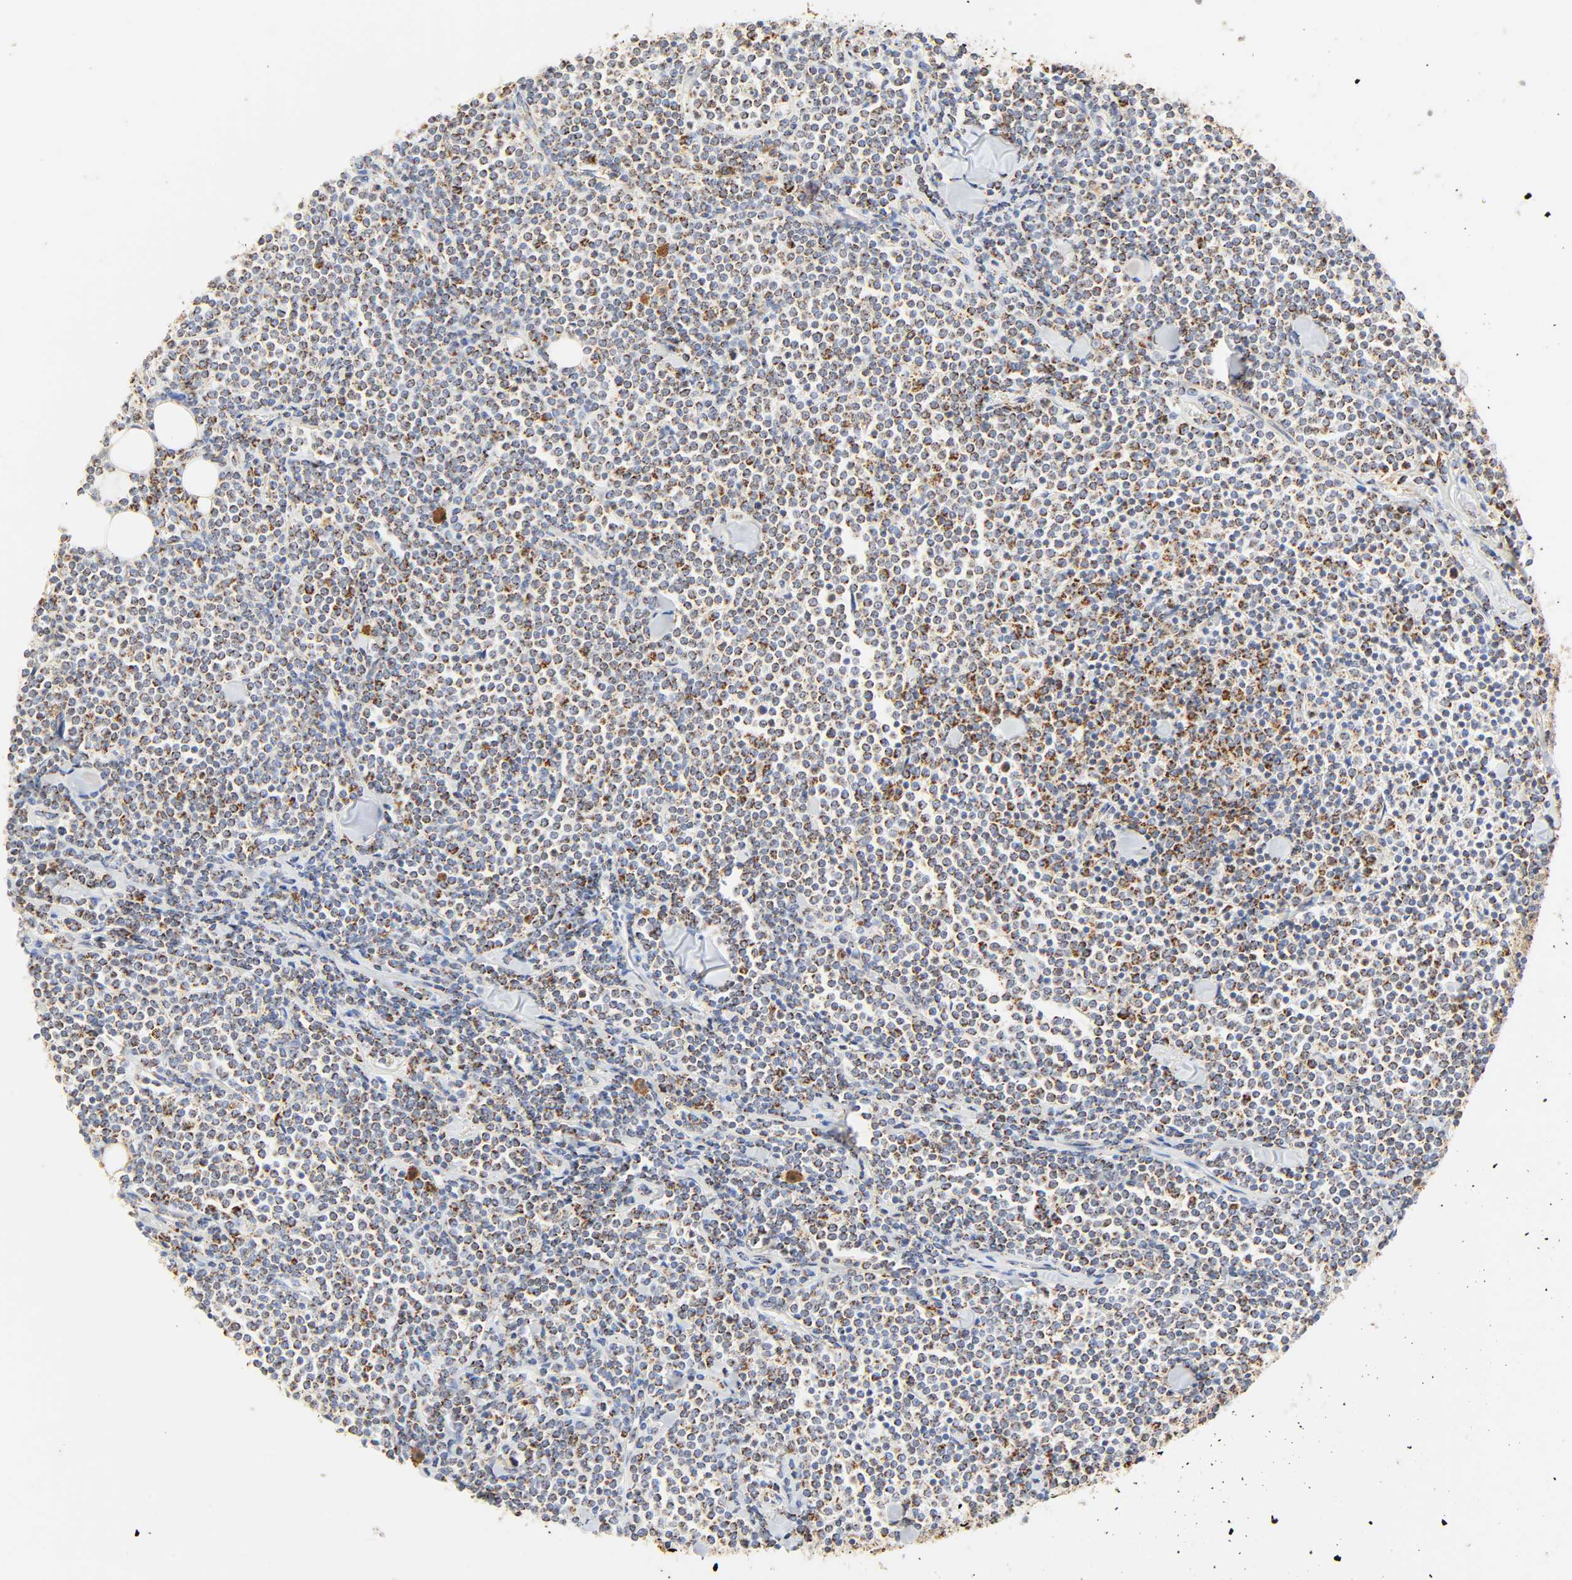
{"staining": {"intensity": "moderate", "quantity": ">75%", "location": "cytoplasmic/membranous"}, "tissue": "lymphoma", "cell_type": "Tumor cells", "image_type": "cancer", "snomed": [{"axis": "morphology", "description": "Malignant lymphoma, non-Hodgkin's type, Low grade"}, {"axis": "topography", "description": "Soft tissue"}], "caption": "Moderate cytoplasmic/membranous expression for a protein is appreciated in approximately >75% of tumor cells of low-grade malignant lymphoma, non-Hodgkin's type using immunohistochemistry (IHC).", "gene": "ACAT1", "patient": {"sex": "male", "age": 92}}